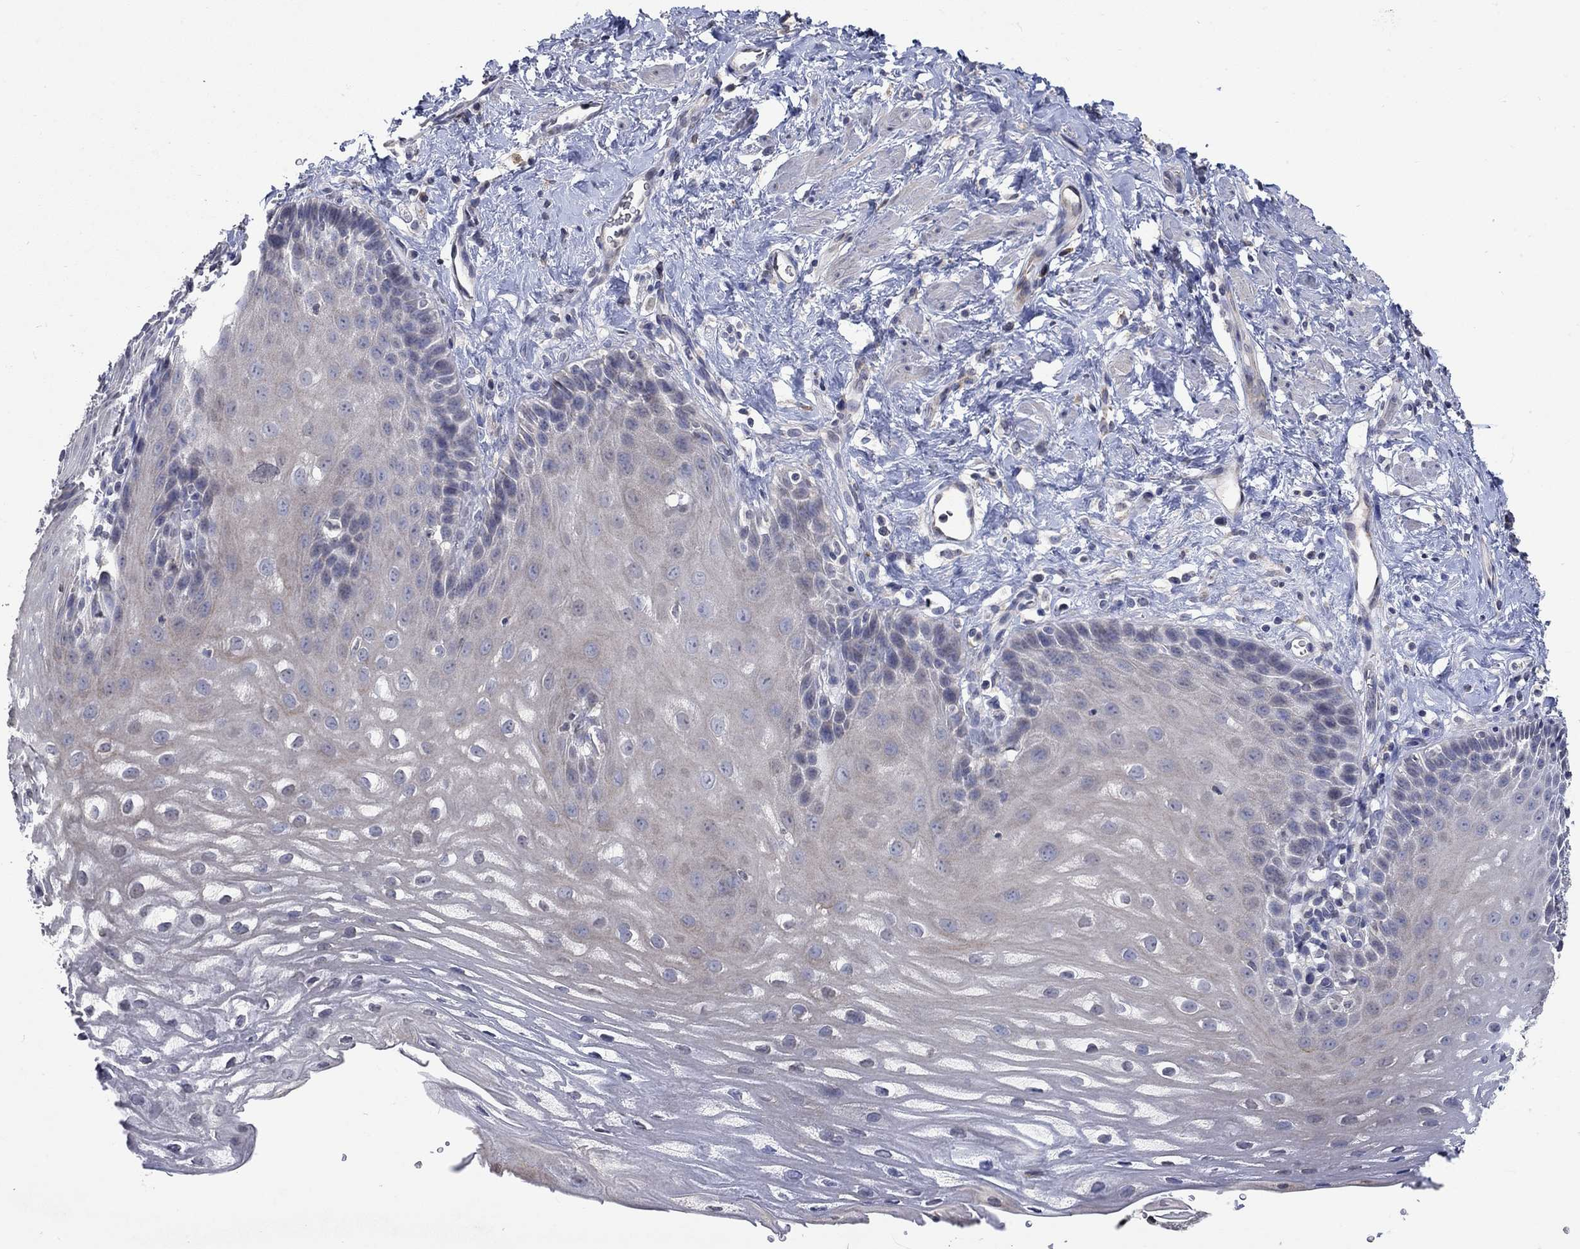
{"staining": {"intensity": "negative", "quantity": "none", "location": "none"}, "tissue": "esophagus", "cell_type": "Squamous epithelial cells", "image_type": "normal", "snomed": [{"axis": "morphology", "description": "Normal tissue, NOS"}, {"axis": "topography", "description": "Esophagus"}], "caption": "An immunohistochemistry micrograph of benign esophagus is shown. There is no staining in squamous epithelial cells of esophagus.", "gene": "TMEM169", "patient": {"sex": "male", "age": 64}}